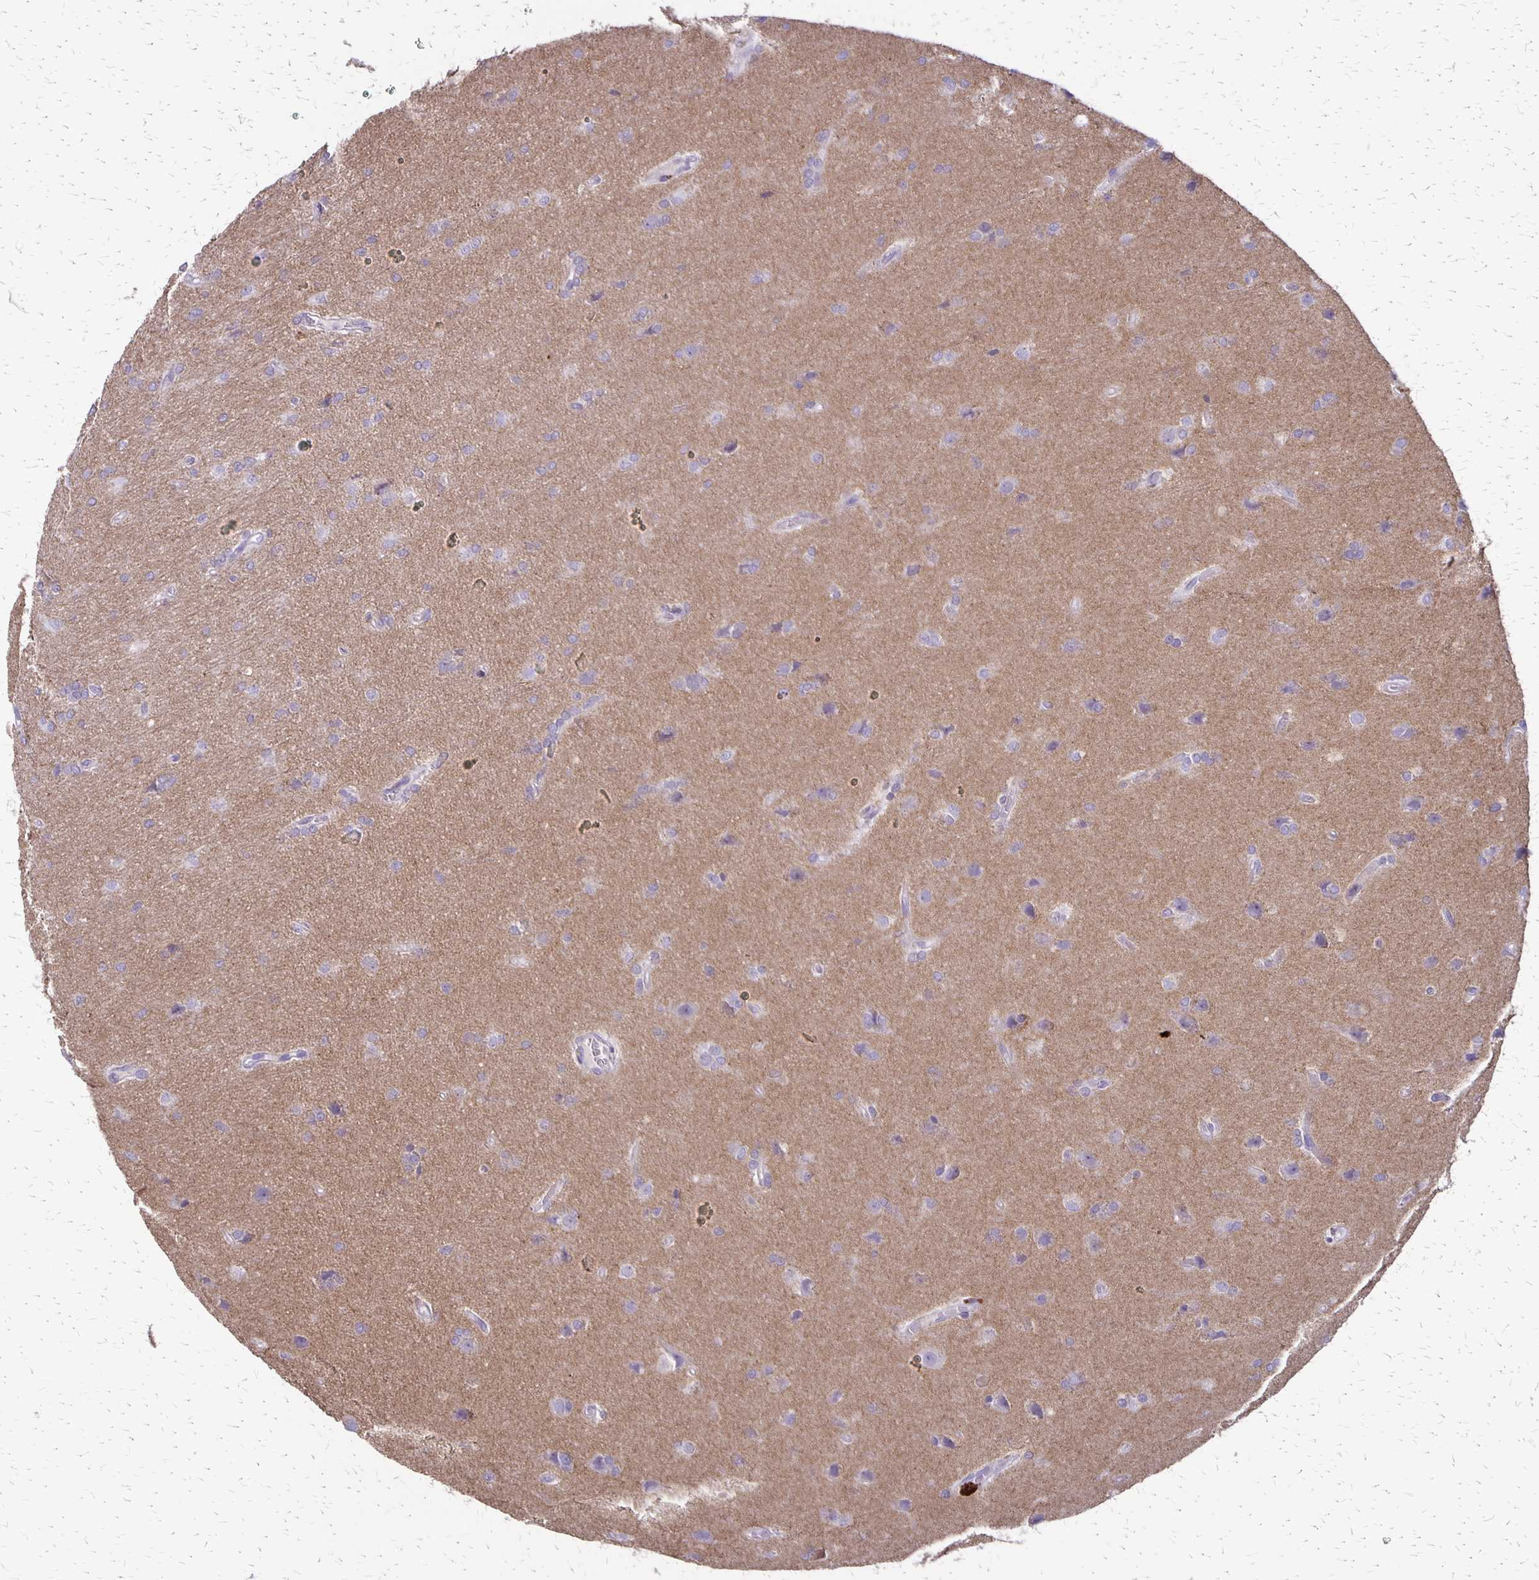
{"staining": {"intensity": "negative", "quantity": "none", "location": "none"}, "tissue": "glioma", "cell_type": "Tumor cells", "image_type": "cancer", "snomed": [{"axis": "morphology", "description": "Glioma, malignant, High grade"}, {"axis": "topography", "description": "Brain"}], "caption": "Immunohistochemical staining of malignant glioma (high-grade) reveals no significant staining in tumor cells.", "gene": "SEPTIN5", "patient": {"sex": "female", "age": 70}}